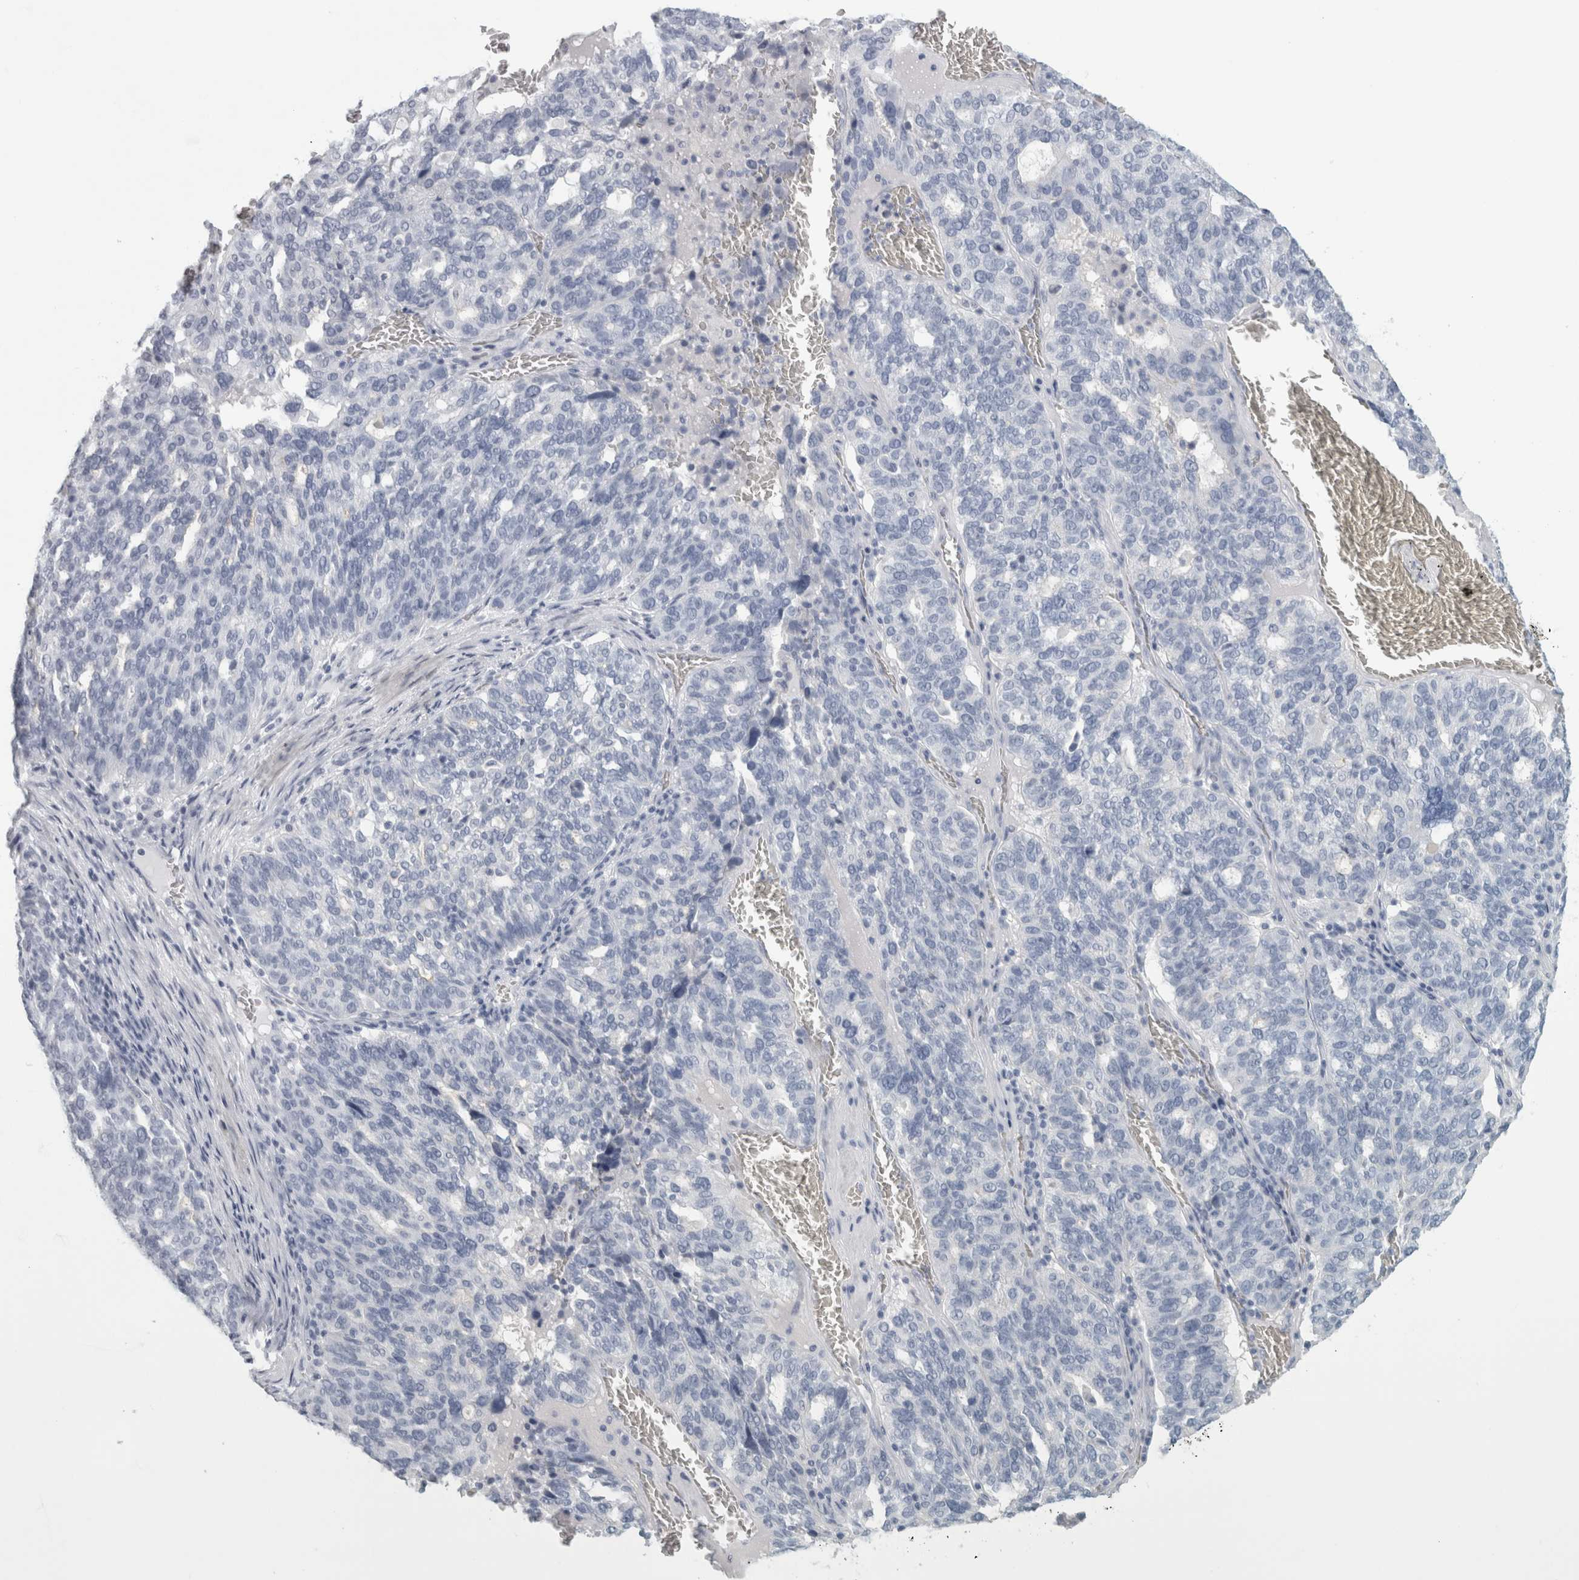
{"staining": {"intensity": "negative", "quantity": "none", "location": "none"}, "tissue": "ovarian cancer", "cell_type": "Tumor cells", "image_type": "cancer", "snomed": [{"axis": "morphology", "description": "Cystadenocarcinoma, serous, NOS"}, {"axis": "topography", "description": "Ovary"}], "caption": "There is no significant positivity in tumor cells of ovarian cancer.", "gene": "SLC28A3", "patient": {"sex": "female", "age": 59}}